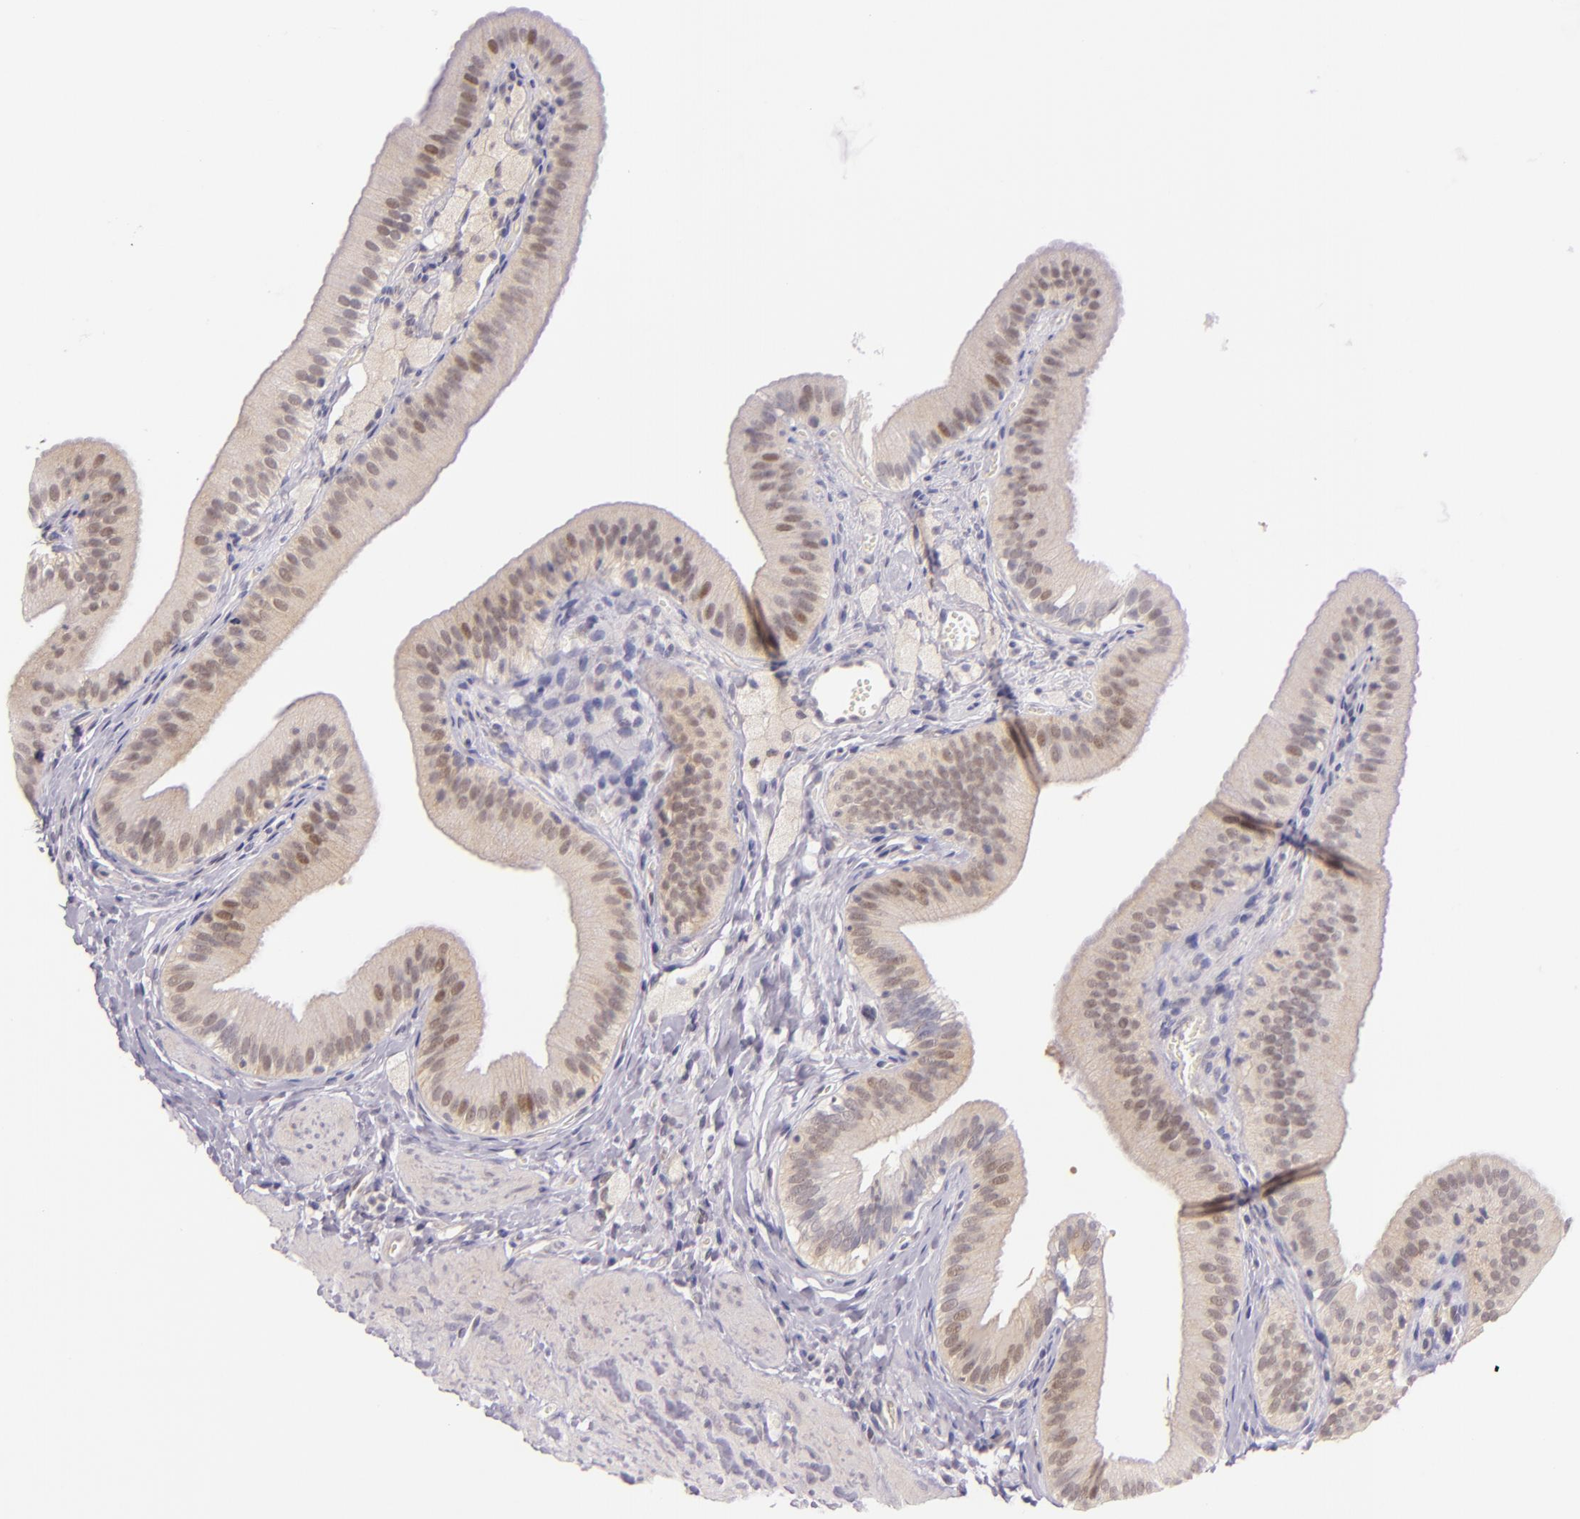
{"staining": {"intensity": "weak", "quantity": "25%-75%", "location": "cytoplasmic/membranous,nuclear"}, "tissue": "gallbladder", "cell_type": "Glandular cells", "image_type": "normal", "snomed": [{"axis": "morphology", "description": "Normal tissue, NOS"}, {"axis": "topography", "description": "Gallbladder"}], "caption": "The photomicrograph demonstrates immunohistochemical staining of unremarkable gallbladder. There is weak cytoplasmic/membranous,nuclear positivity is seen in approximately 25%-75% of glandular cells.", "gene": "CSE1L", "patient": {"sex": "female", "age": 24}}